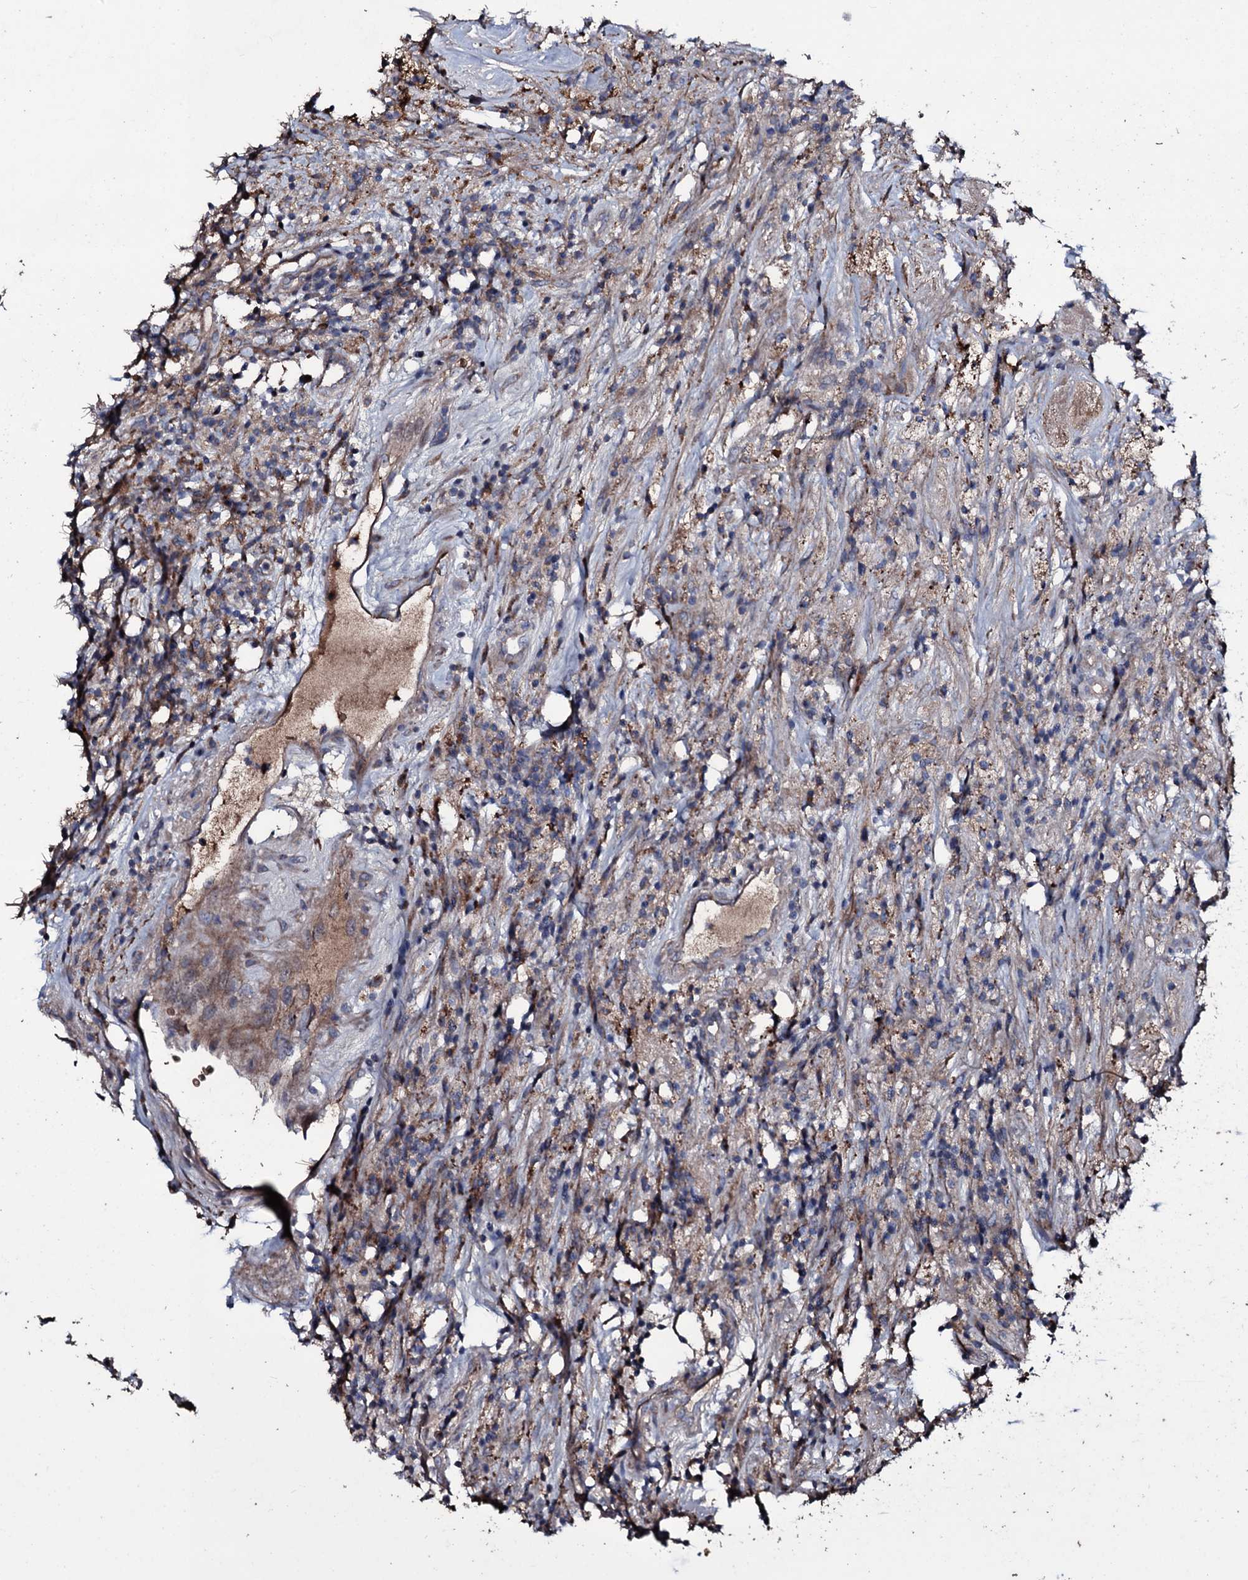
{"staining": {"intensity": "weak", "quantity": "<25%", "location": "cytoplasmic/membranous"}, "tissue": "glioma", "cell_type": "Tumor cells", "image_type": "cancer", "snomed": [{"axis": "morphology", "description": "Glioma, malignant, High grade"}, {"axis": "topography", "description": "Brain"}], "caption": "A photomicrograph of human malignant glioma (high-grade) is negative for staining in tumor cells.", "gene": "ZSWIM8", "patient": {"sex": "male", "age": 69}}